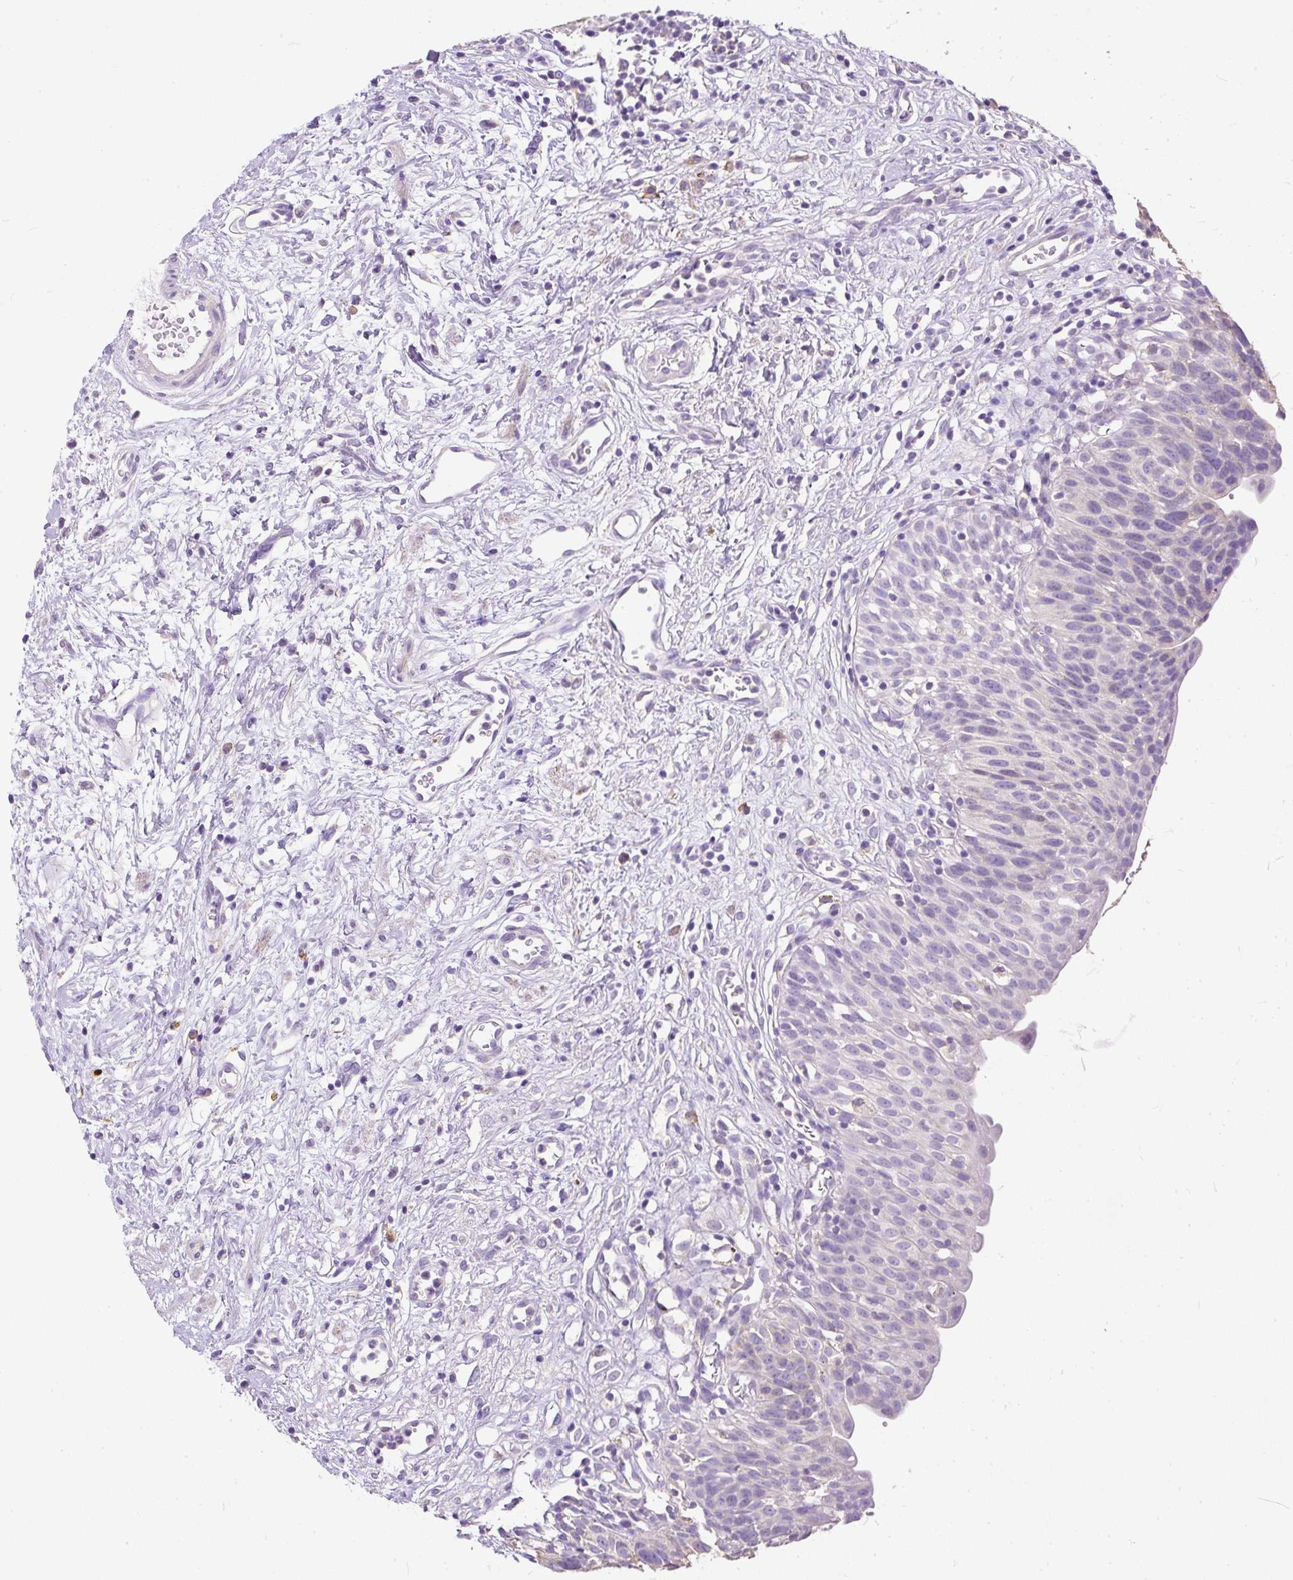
{"staining": {"intensity": "negative", "quantity": "none", "location": "none"}, "tissue": "urinary bladder", "cell_type": "Urothelial cells", "image_type": "normal", "snomed": [{"axis": "morphology", "description": "Normal tissue, NOS"}, {"axis": "topography", "description": "Urinary bladder"}], "caption": "This is a image of immunohistochemistry (IHC) staining of benign urinary bladder, which shows no positivity in urothelial cells.", "gene": "GBX1", "patient": {"sex": "male", "age": 51}}